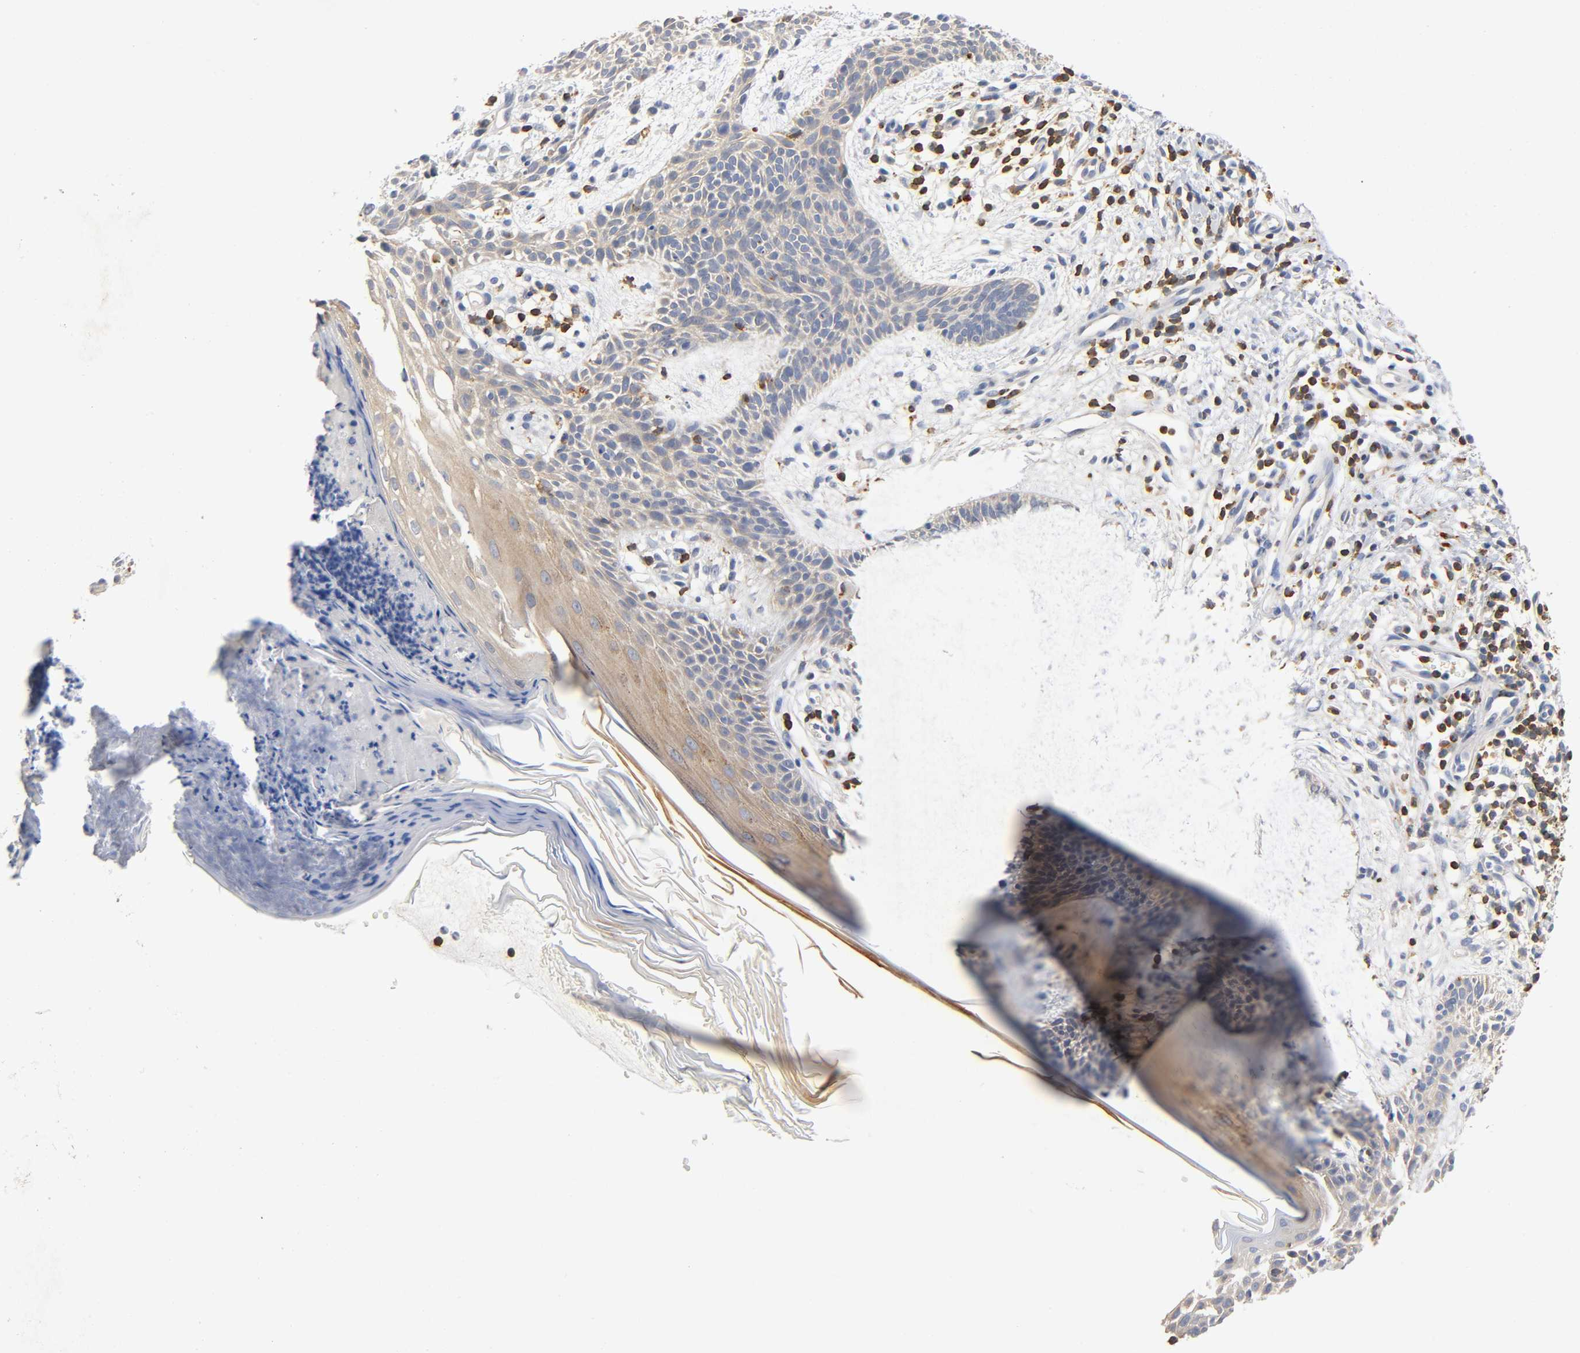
{"staining": {"intensity": "weak", "quantity": "25%-75%", "location": "cytoplasmic/membranous"}, "tissue": "skin cancer", "cell_type": "Tumor cells", "image_type": "cancer", "snomed": [{"axis": "morphology", "description": "Normal tissue, NOS"}, {"axis": "morphology", "description": "Basal cell carcinoma"}, {"axis": "topography", "description": "Skin"}], "caption": "A high-resolution image shows IHC staining of basal cell carcinoma (skin), which exhibits weak cytoplasmic/membranous positivity in about 25%-75% of tumor cells.", "gene": "UCKL1", "patient": {"sex": "female", "age": 69}}